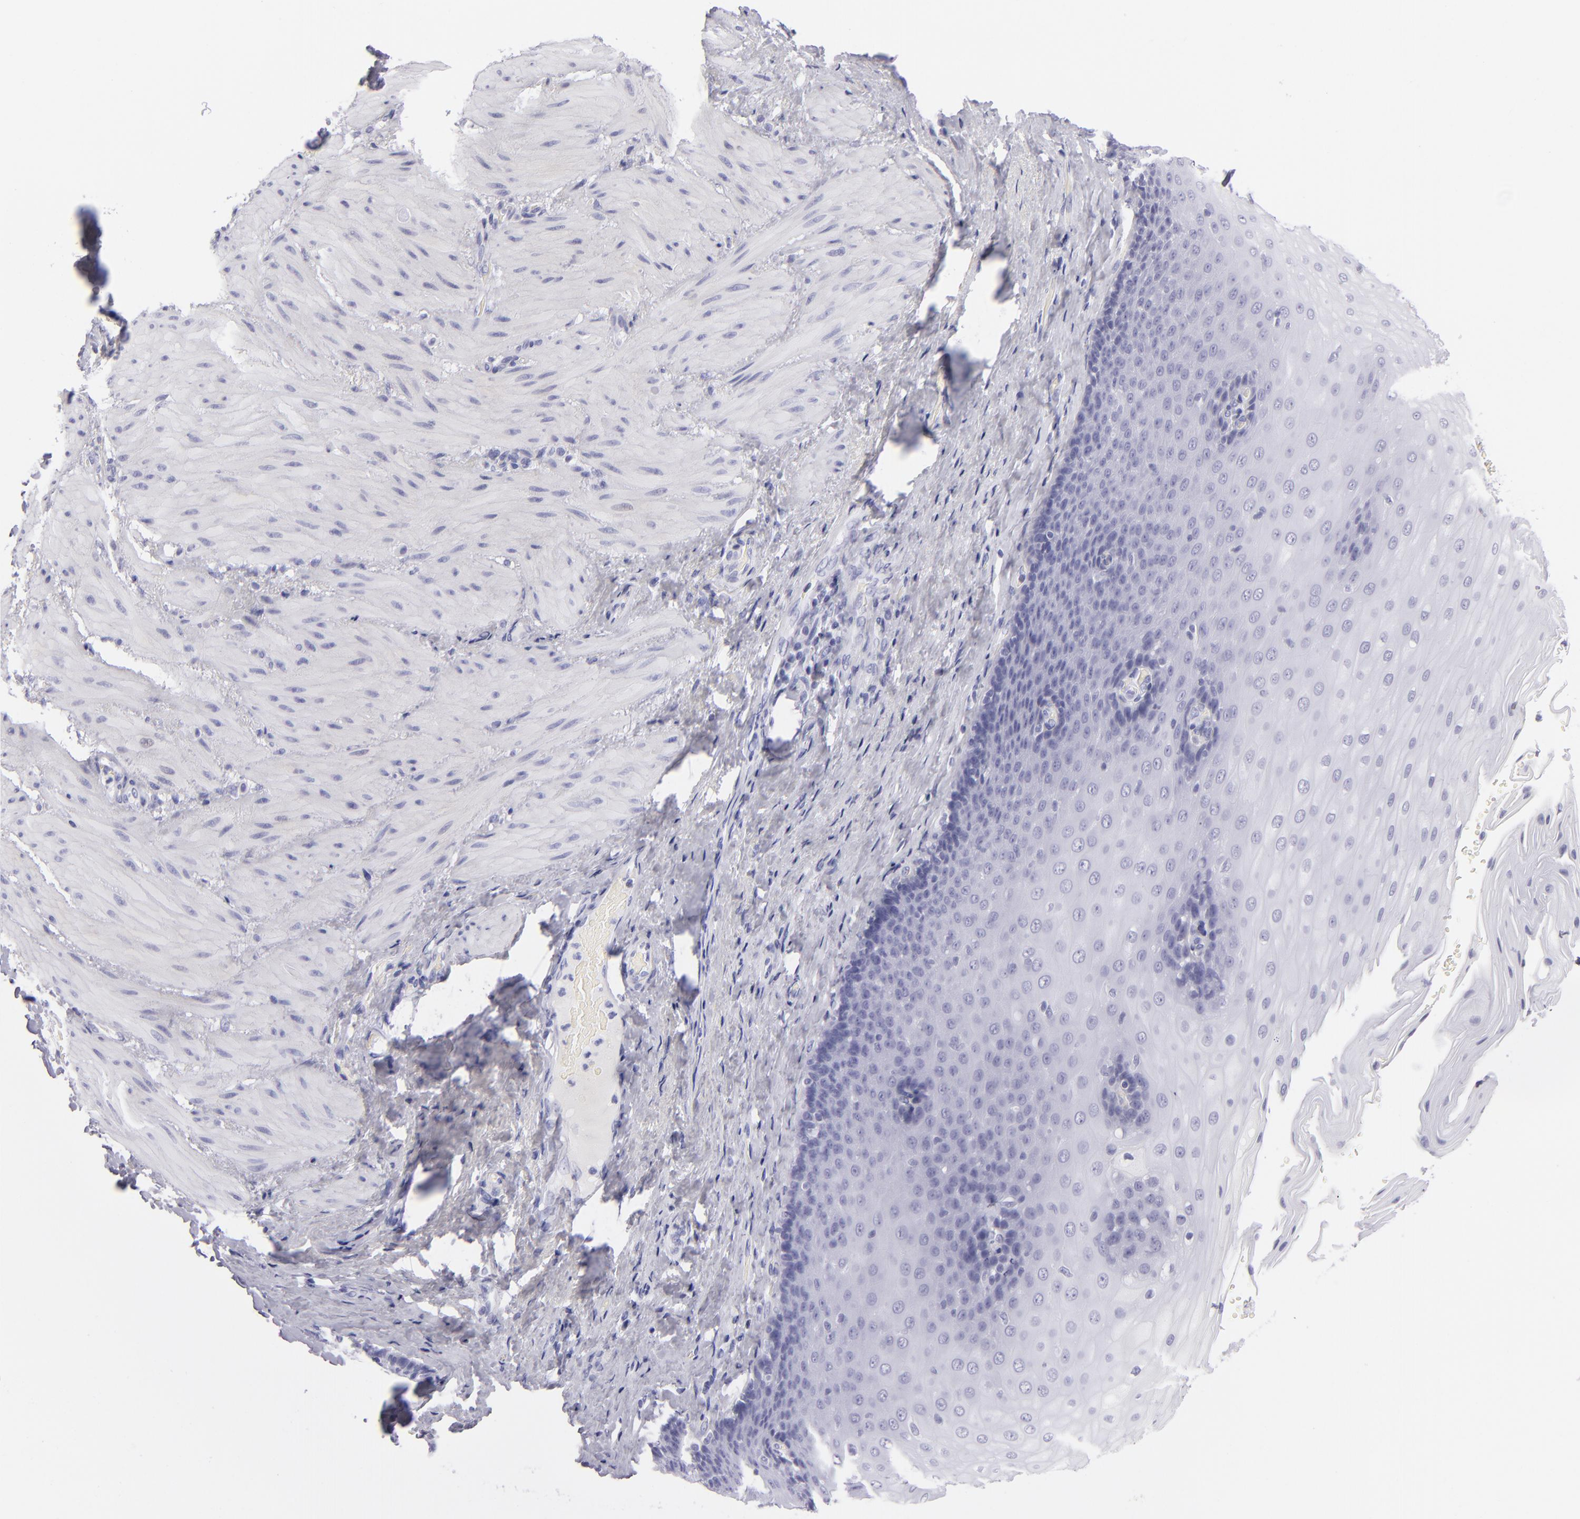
{"staining": {"intensity": "negative", "quantity": "none", "location": "none"}, "tissue": "esophagus", "cell_type": "Squamous epithelial cells", "image_type": "normal", "snomed": [{"axis": "morphology", "description": "Normal tissue, NOS"}, {"axis": "topography", "description": "Esophagus"}], "caption": "Immunohistochemical staining of unremarkable human esophagus displays no significant staining in squamous epithelial cells. (IHC, brightfield microscopy, high magnification).", "gene": "PVALB", "patient": {"sex": "male", "age": 62}}